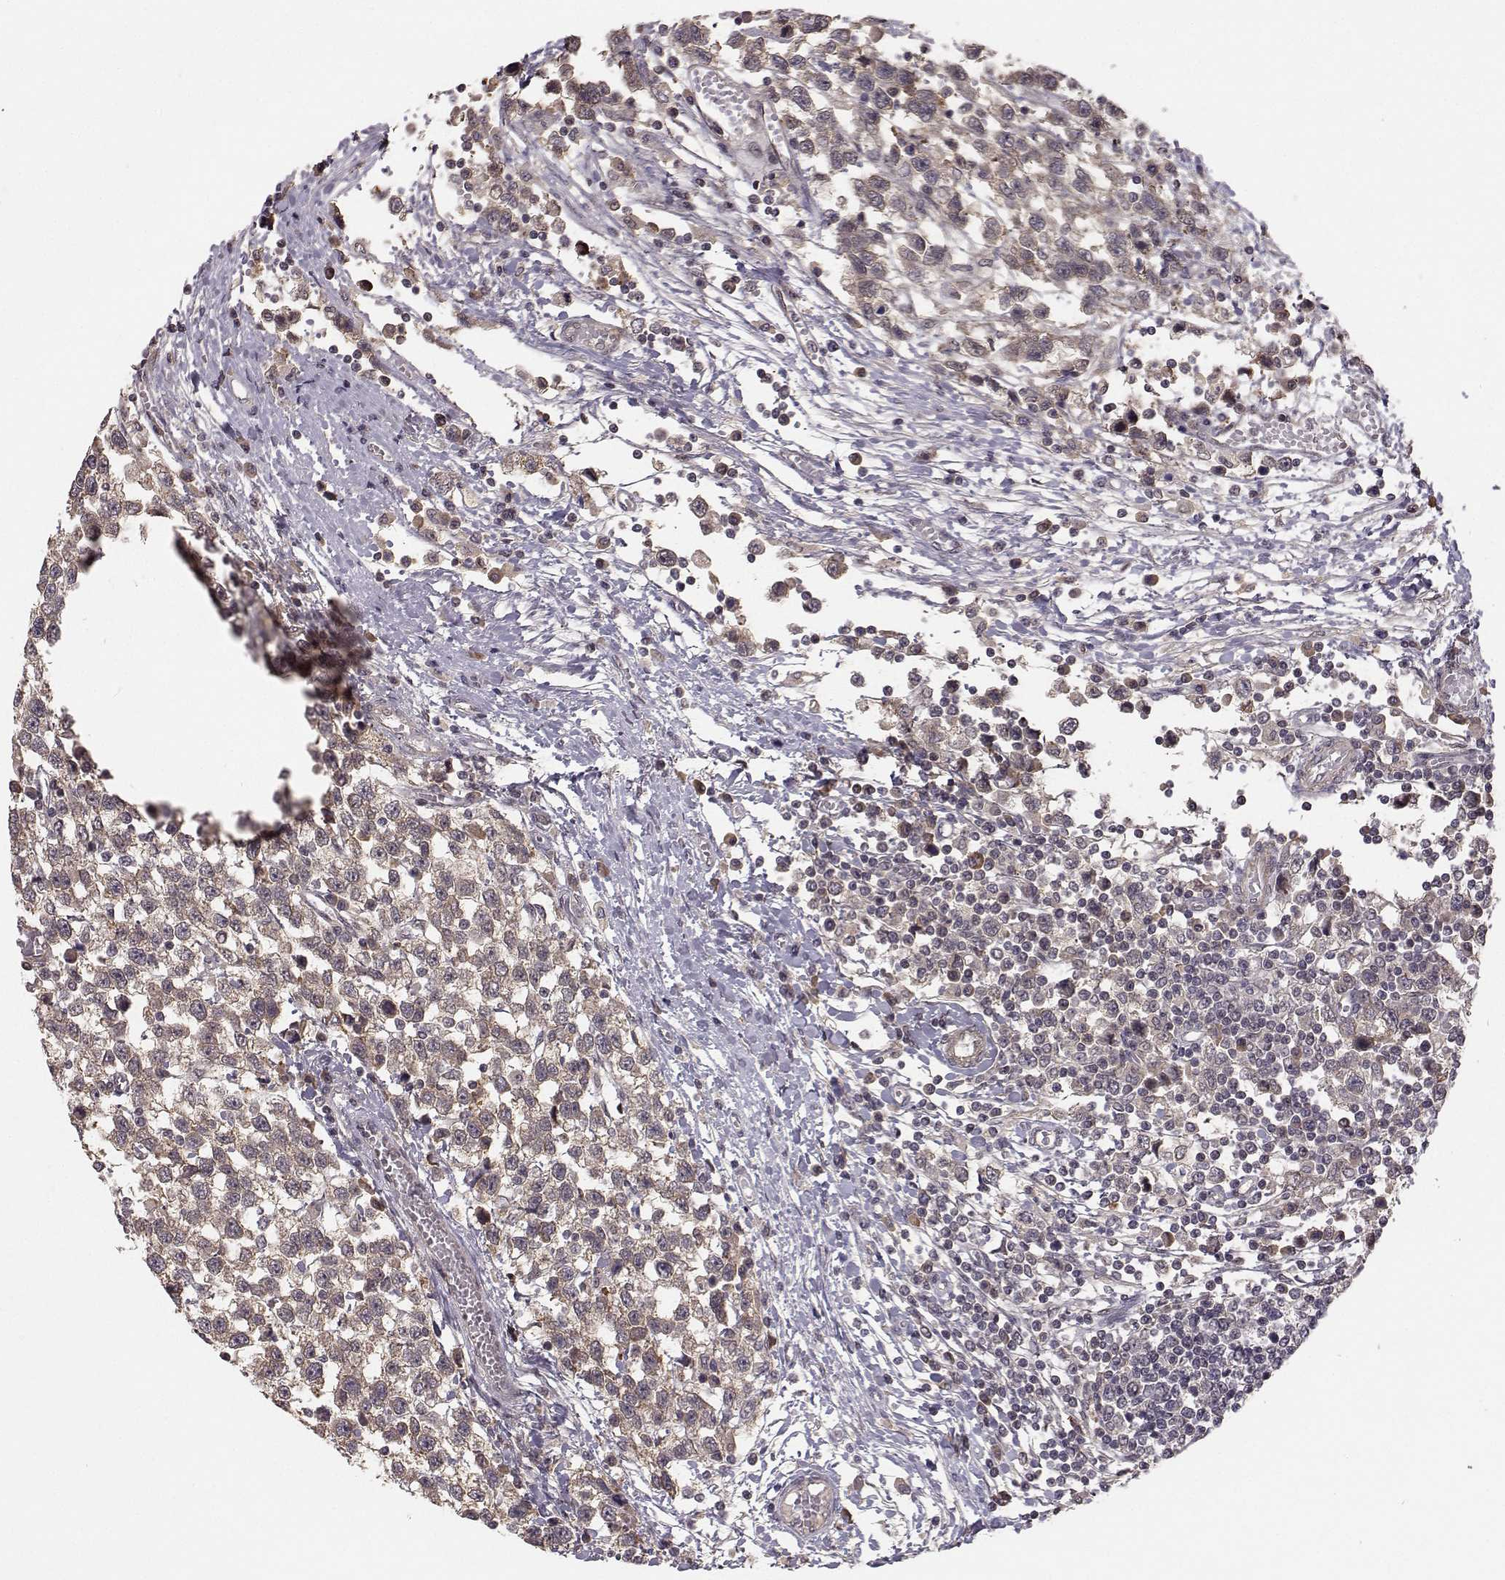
{"staining": {"intensity": "weak", "quantity": "25%-75%", "location": "cytoplasmic/membranous"}, "tissue": "testis cancer", "cell_type": "Tumor cells", "image_type": "cancer", "snomed": [{"axis": "morphology", "description": "Seminoma, NOS"}, {"axis": "topography", "description": "Testis"}], "caption": "This histopathology image shows immunohistochemistry (IHC) staining of human testis cancer (seminoma), with low weak cytoplasmic/membranous staining in approximately 25%-75% of tumor cells.", "gene": "PLEKHG3", "patient": {"sex": "male", "age": 34}}